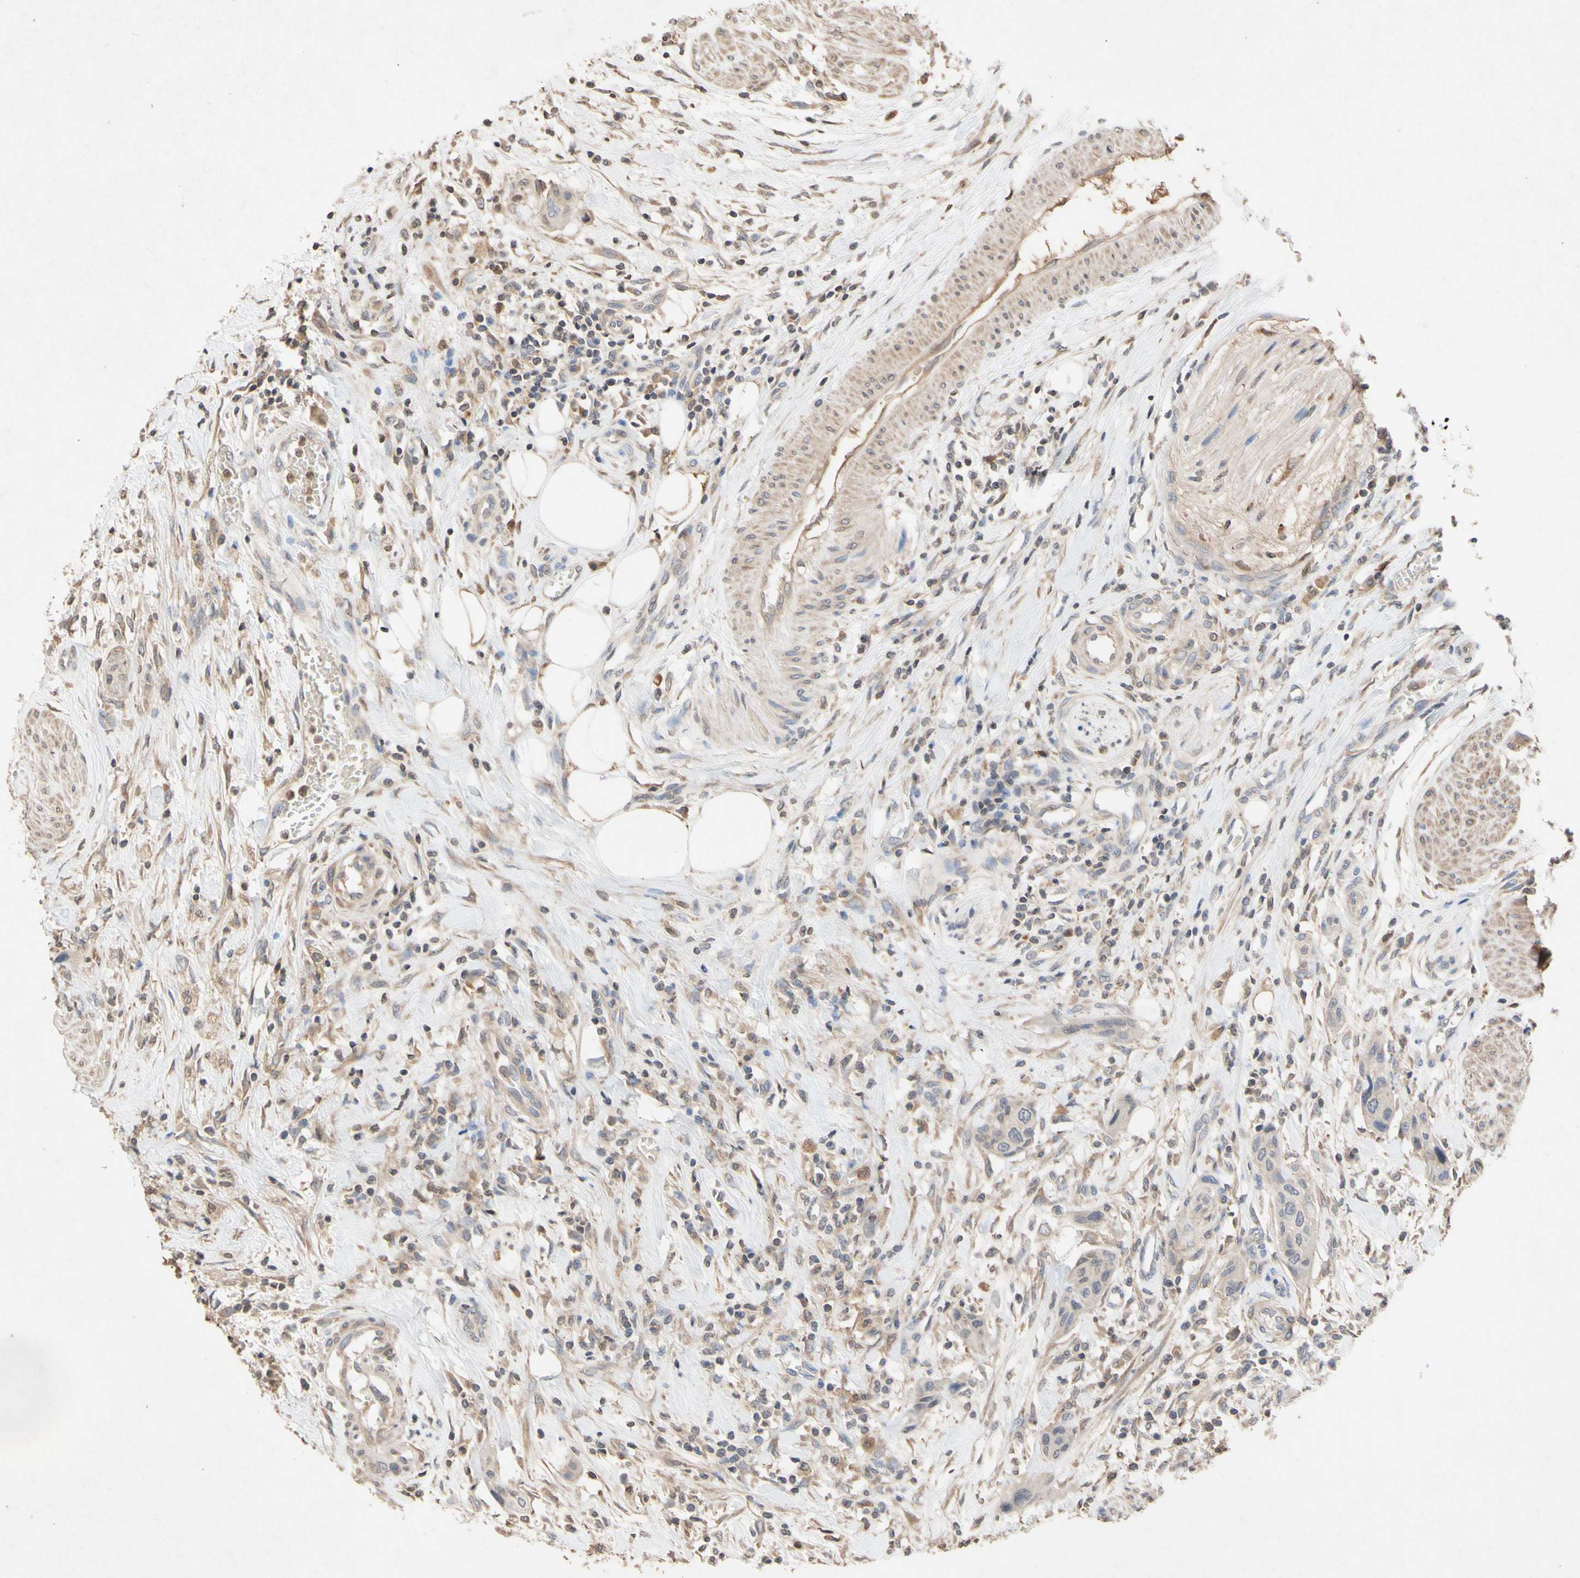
{"staining": {"intensity": "weak", "quantity": ">75%", "location": "cytoplasmic/membranous"}, "tissue": "urothelial cancer", "cell_type": "Tumor cells", "image_type": "cancer", "snomed": [{"axis": "morphology", "description": "Urothelial carcinoma, High grade"}, {"axis": "topography", "description": "Urinary bladder"}], "caption": "DAB (3,3'-diaminobenzidine) immunohistochemical staining of human urothelial cancer shows weak cytoplasmic/membranous protein staining in approximately >75% of tumor cells.", "gene": "NECTIN3", "patient": {"sex": "male", "age": 35}}